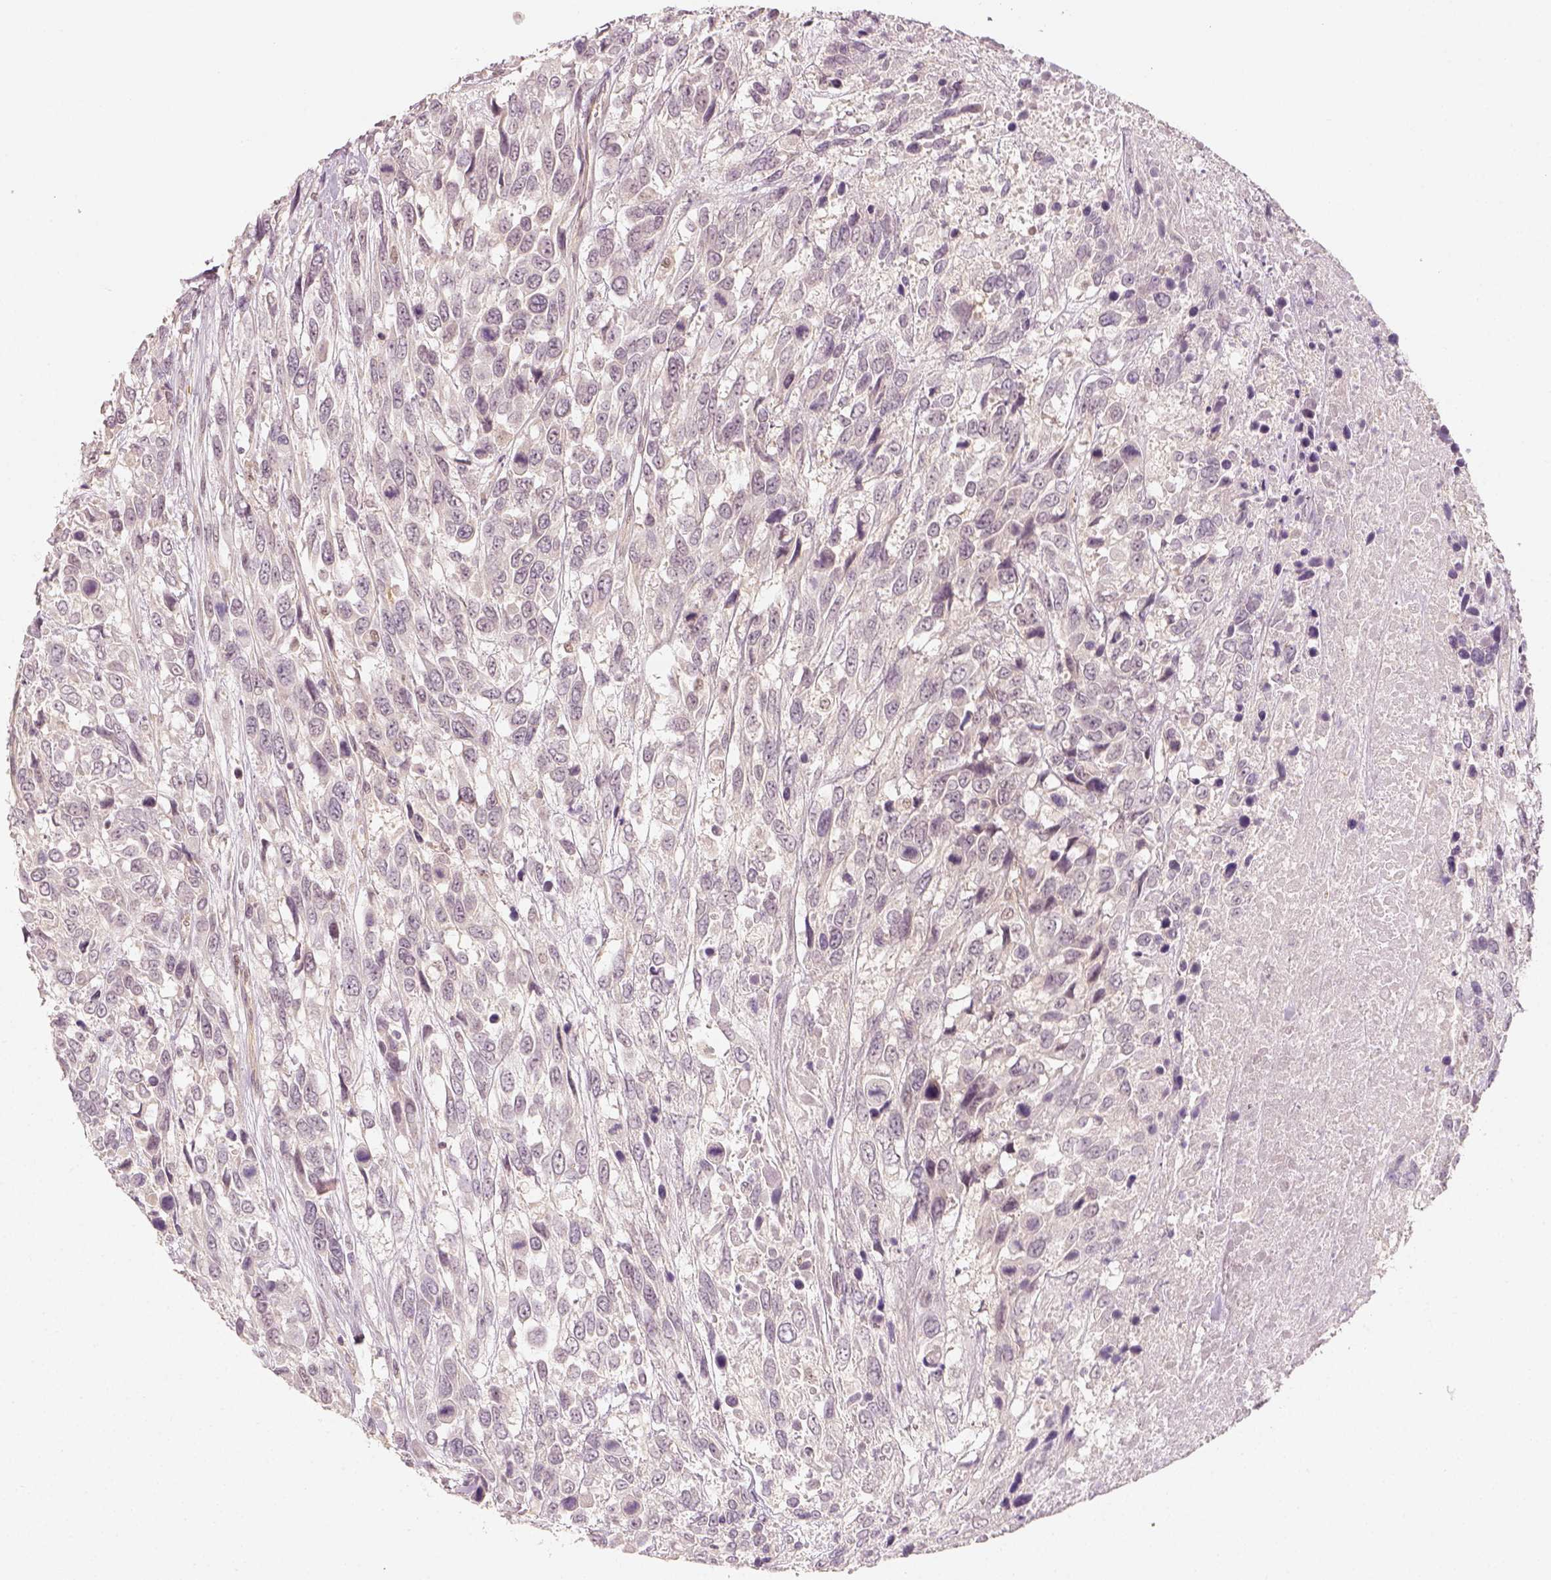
{"staining": {"intensity": "negative", "quantity": "none", "location": "none"}, "tissue": "urothelial cancer", "cell_type": "Tumor cells", "image_type": "cancer", "snomed": [{"axis": "morphology", "description": "Urothelial carcinoma, High grade"}, {"axis": "topography", "description": "Urinary bladder"}], "caption": "An image of urothelial cancer stained for a protein exhibits no brown staining in tumor cells.", "gene": "EAF2", "patient": {"sex": "female", "age": 70}}